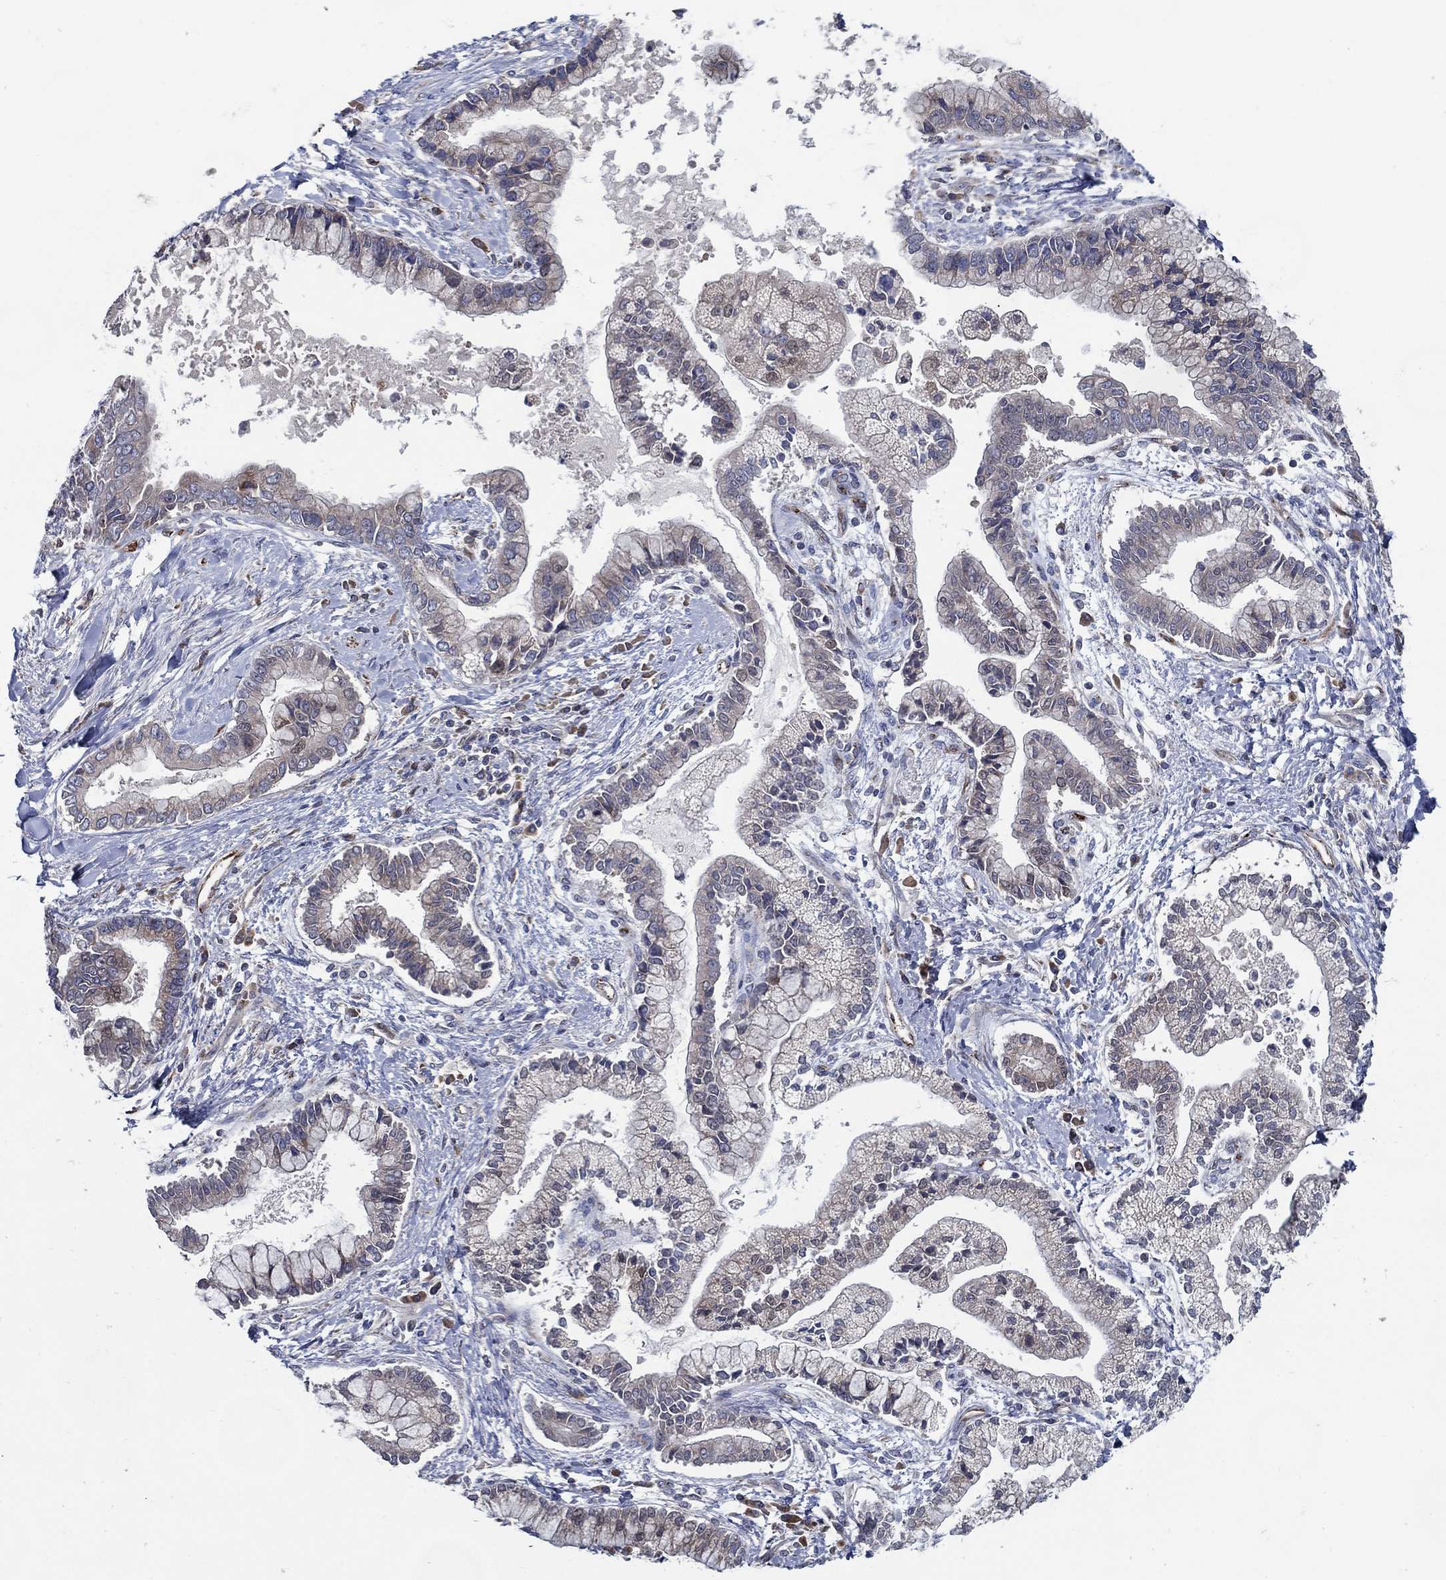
{"staining": {"intensity": "negative", "quantity": "none", "location": "none"}, "tissue": "liver cancer", "cell_type": "Tumor cells", "image_type": "cancer", "snomed": [{"axis": "morphology", "description": "Cholangiocarcinoma"}, {"axis": "topography", "description": "Liver"}], "caption": "Immunohistochemistry photomicrograph of human liver cancer stained for a protein (brown), which shows no staining in tumor cells.", "gene": "ARHGAP11A", "patient": {"sex": "male", "age": 50}}